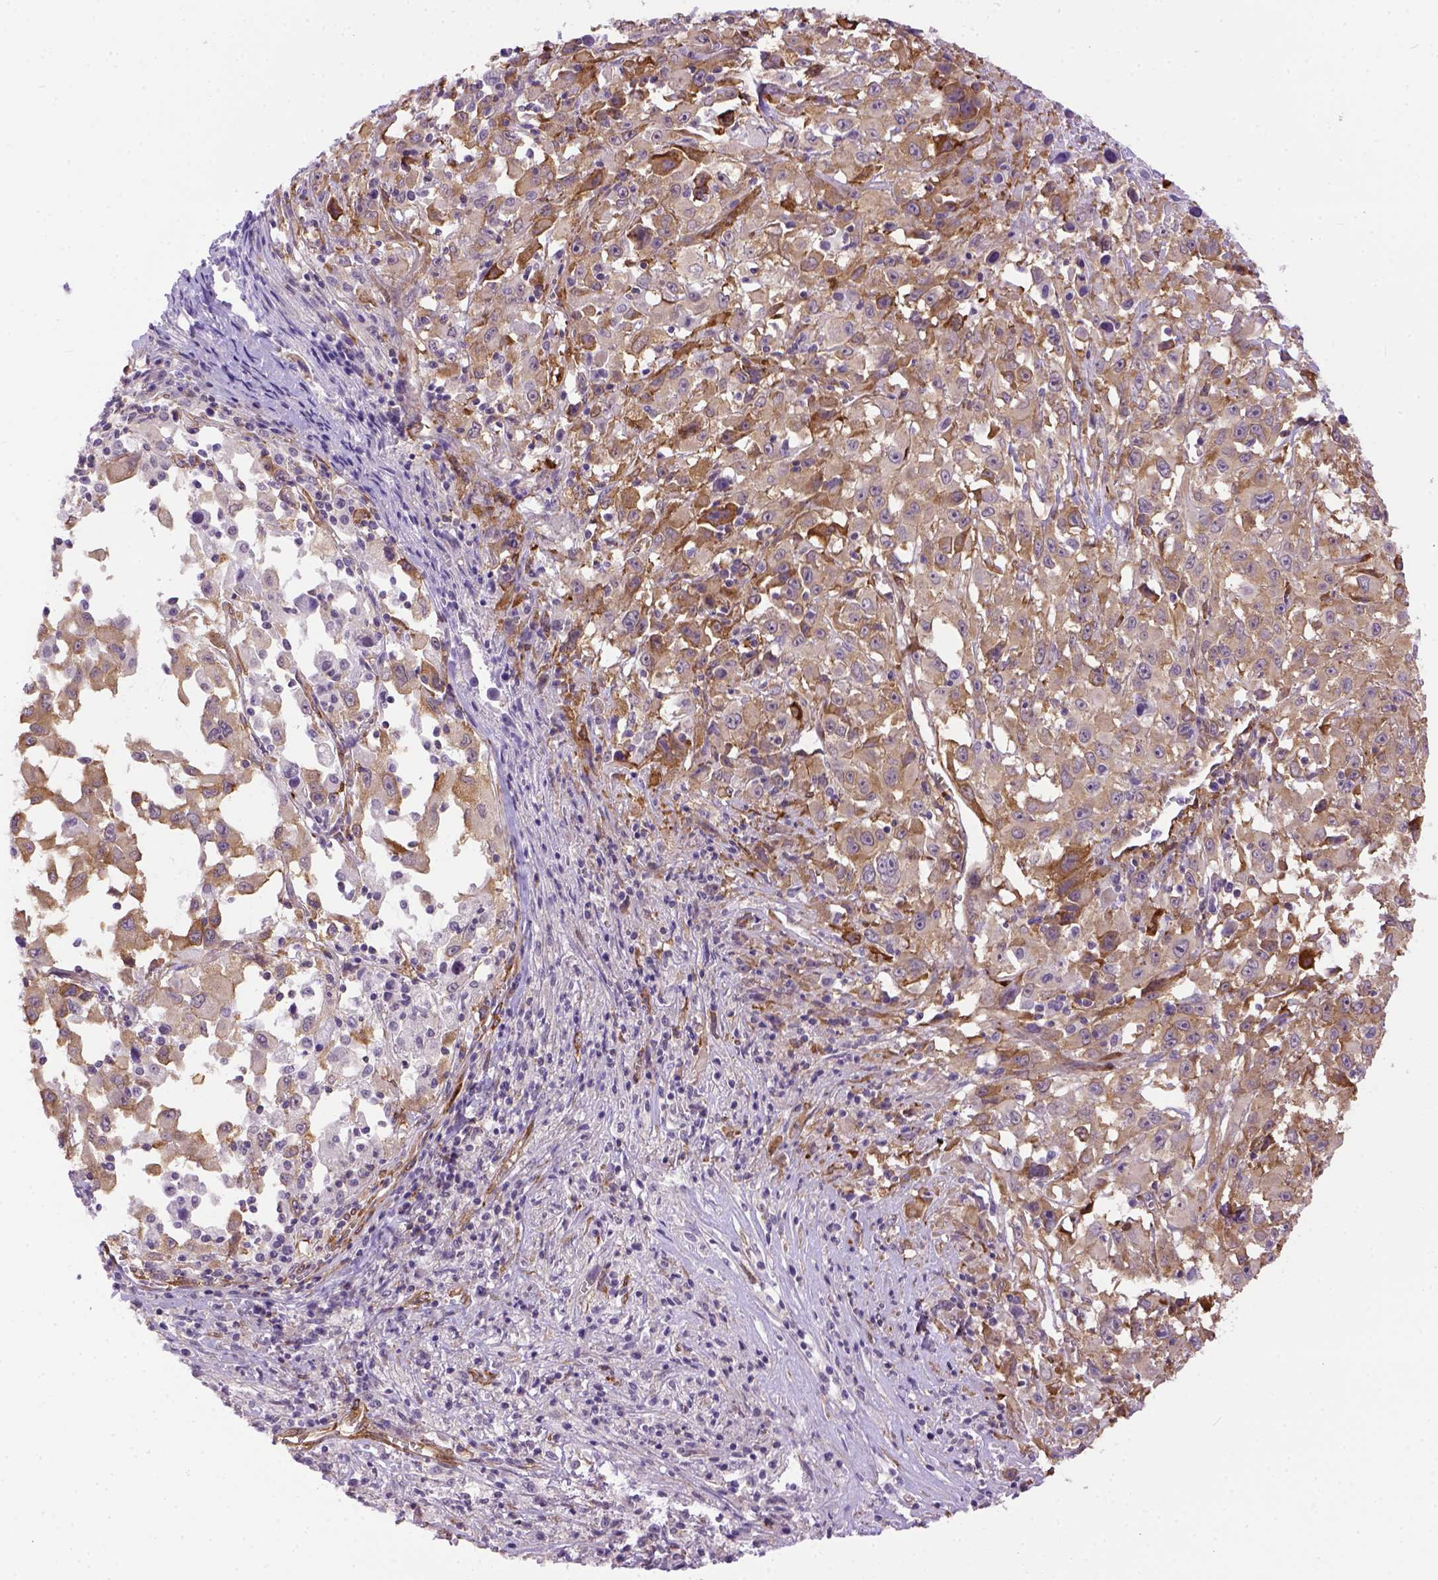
{"staining": {"intensity": "moderate", "quantity": ">75%", "location": "cytoplasmic/membranous"}, "tissue": "melanoma", "cell_type": "Tumor cells", "image_type": "cancer", "snomed": [{"axis": "morphology", "description": "Malignant melanoma, Metastatic site"}, {"axis": "topography", "description": "Soft tissue"}], "caption": "The micrograph reveals immunohistochemical staining of melanoma. There is moderate cytoplasmic/membranous staining is seen in about >75% of tumor cells. (Stains: DAB (3,3'-diaminobenzidine) in brown, nuclei in blue, Microscopy: brightfield microscopy at high magnification).", "gene": "KAZN", "patient": {"sex": "male", "age": 50}}